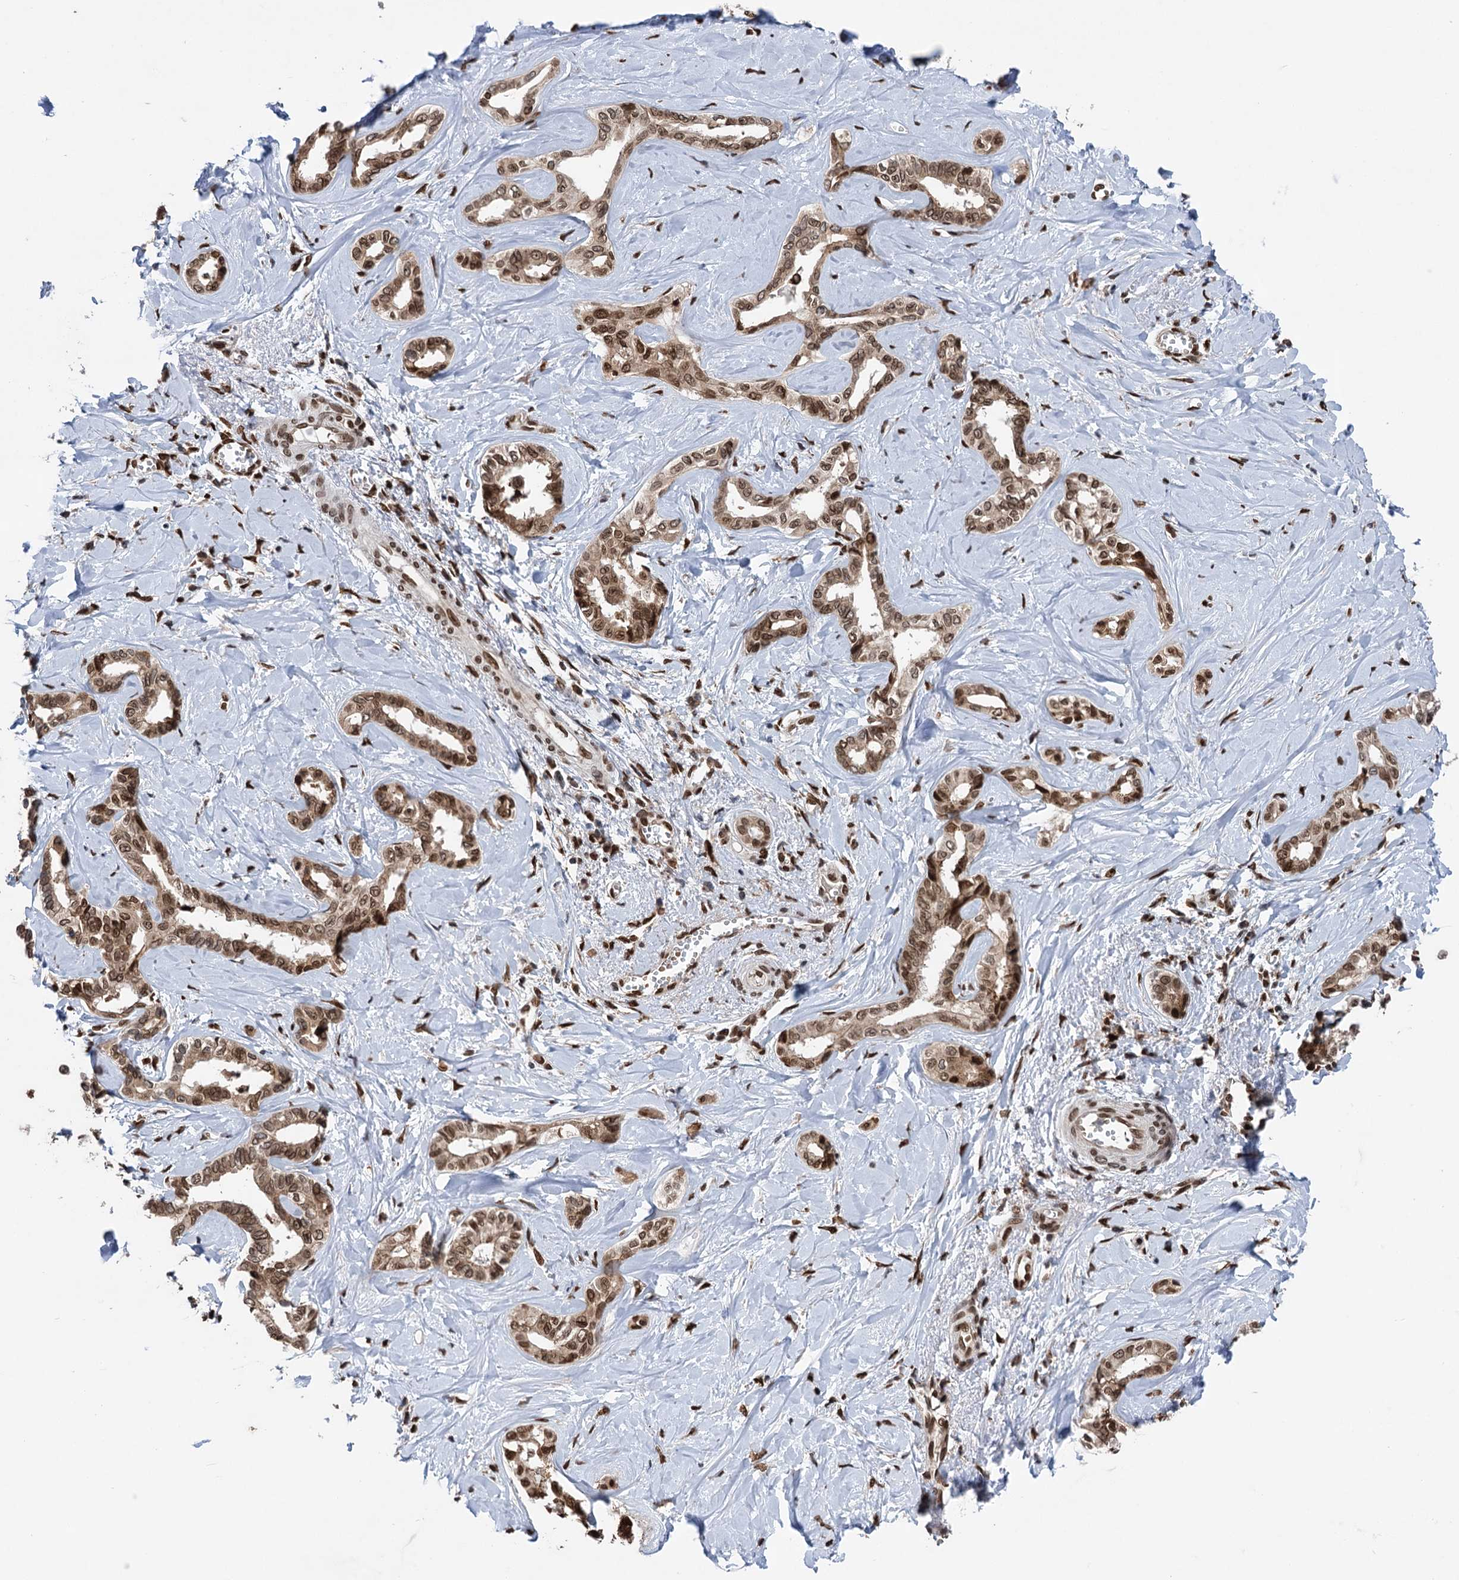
{"staining": {"intensity": "moderate", "quantity": ">75%", "location": "cytoplasmic/membranous,nuclear"}, "tissue": "liver cancer", "cell_type": "Tumor cells", "image_type": "cancer", "snomed": [{"axis": "morphology", "description": "Cholangiocarcinoma"}, {"axis": "topography", "description": "Liver"}], "caption": "Immunohistochemical staining of human liver cancer reveals medium levels of moderate cytoplasmic/membranous and nuclear protein expression in about >75% of tumor cells. (DAB IHC with brightfield microscopy, high magnification).", "gene": "MESD", "patient": {"sex": "female", "age": 77}}